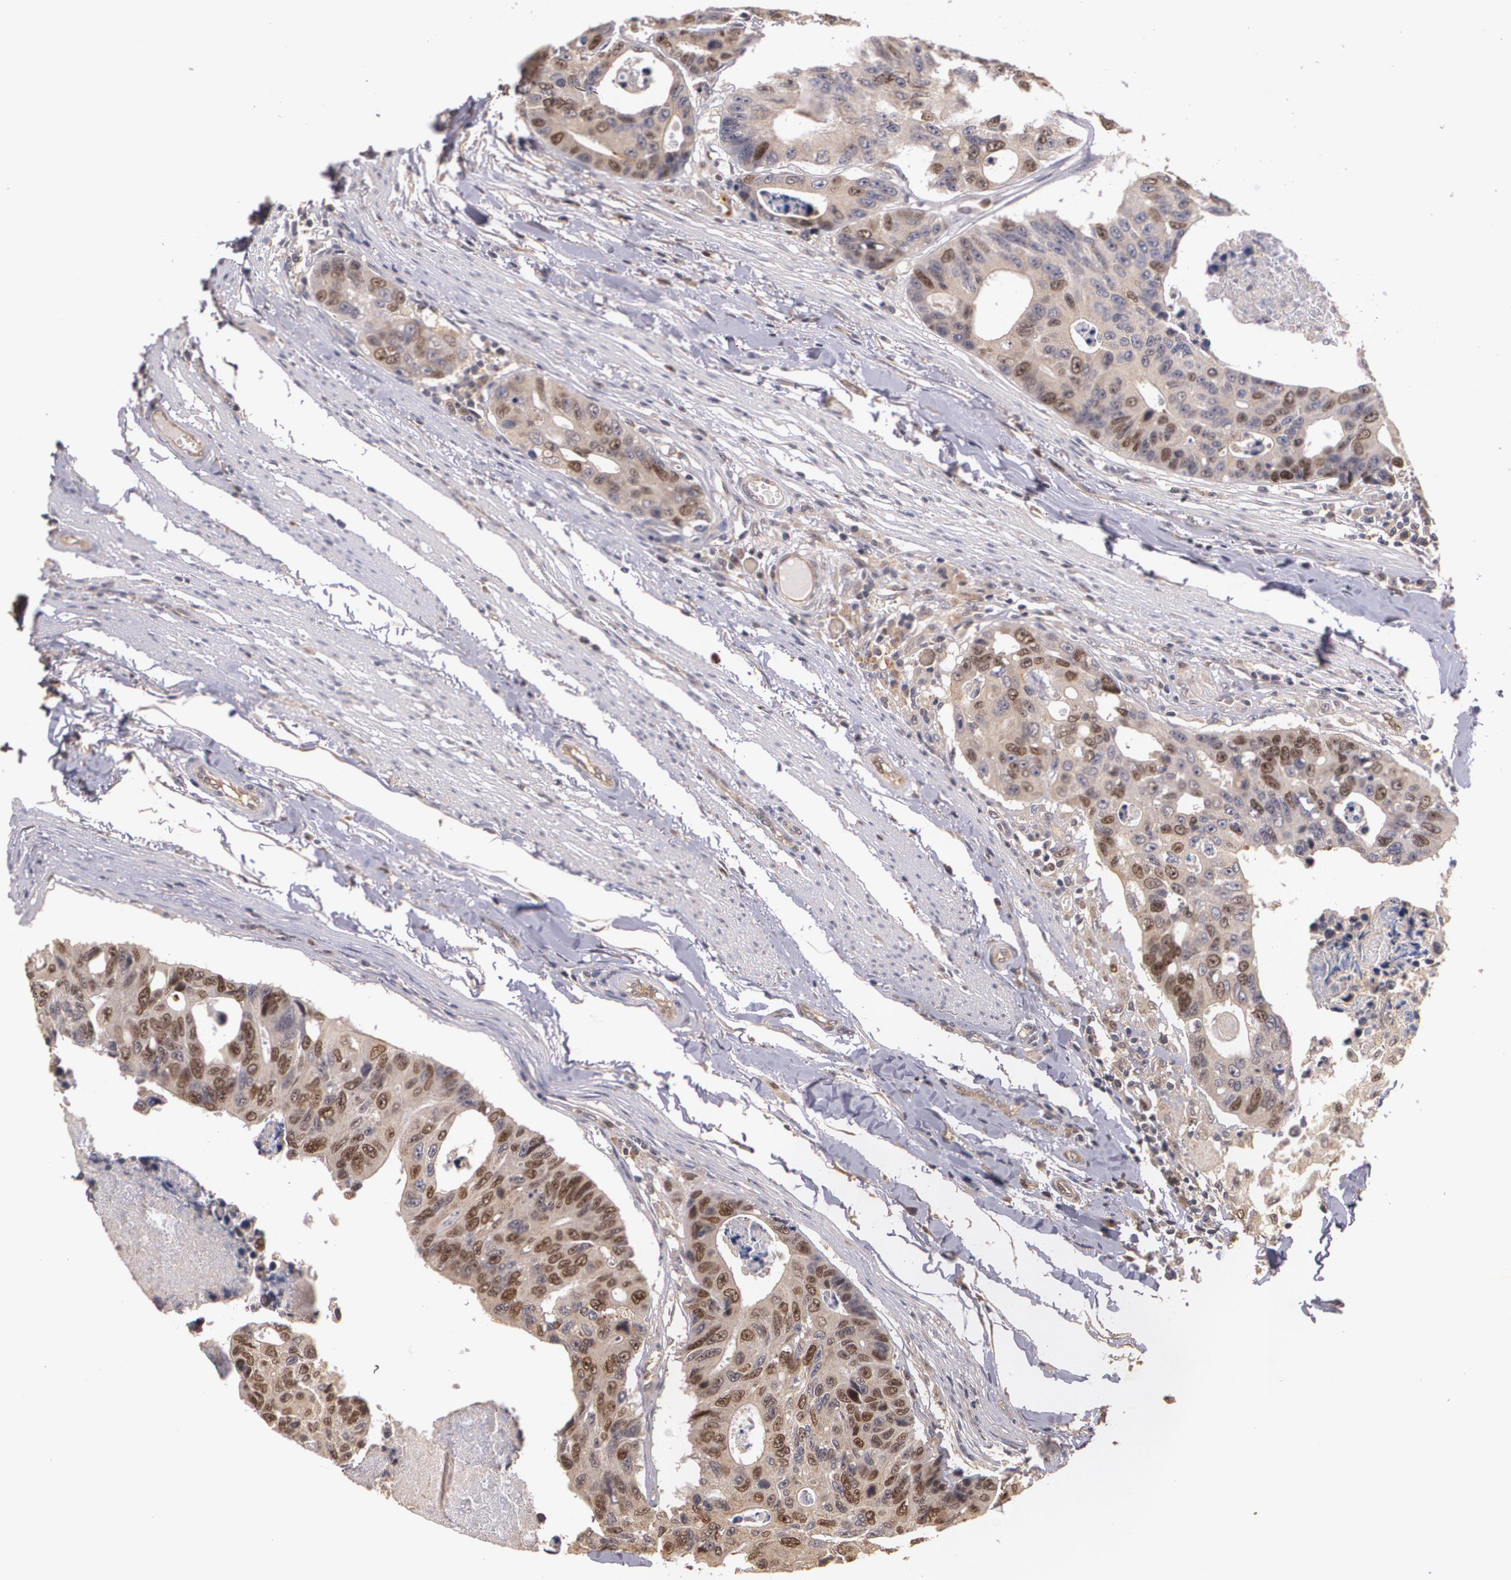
{"staining": {"intensity": "moderate", "quantity": "25%-75%", "location": "cytoplasmic/membranous,nuclear"}, "tissue": "colorectal cancer", "cell_type": "Tumor cells", "image_type": "cancer", "snomed": [{"axis": "morphology", "description": "Adenocarcinoma, NOS"}, {"axis": "topography", "description": "Colon"}], "caption": "Immunohistochemistry (DAB (3,3'-diaminobenzidine)) staining of human adenocarcinoma (colorectal) exhibits moderate cytoplasmic/membranous and nuclear protein positivity in about 25%-75% of tumor cells. (Stains: DAB (3,3'-diaminobenzidine) in brown, nuclei in blue, Microscopy: brightfield microscopy at high magnification).", "gene": "BRCA1", "patient": {"sex": "female", "age": 86}}